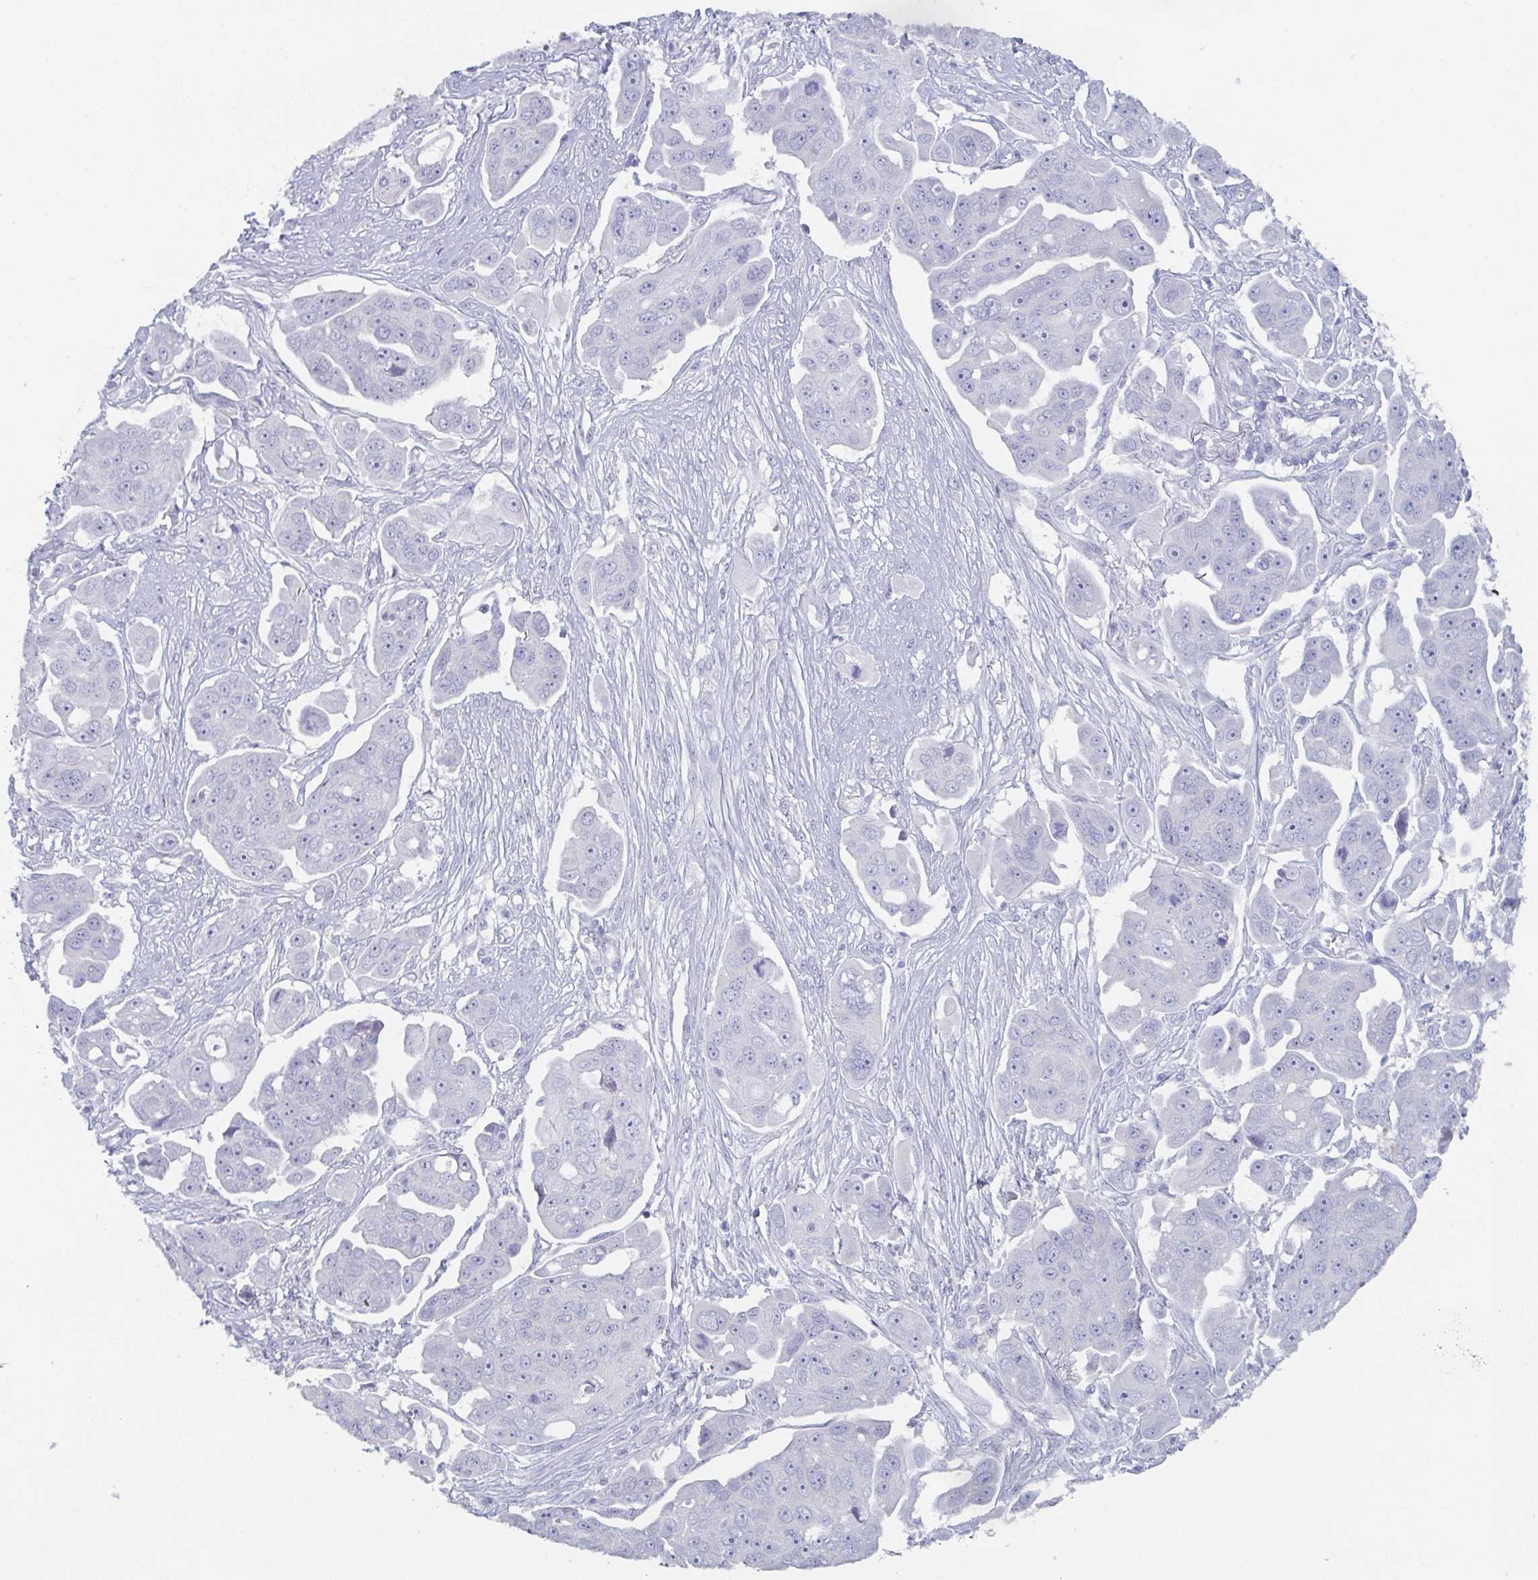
{"staining": {"intensity": "negative", "quantity": "none", "location": "none"}, "tissue": "ovarian cancer", "cell_type": "Tumor cells", "image_type": "cancer", "snomed": [{"axis": "morphology", "description": "Carcinoma, endometroid"}, {"axis": "topography", "description": "Ovary"}], "caption": "Immunohistochemistry image of ovarian endometroid carcinoma stained for a protein (brown), which shows no positivity in tumor cells.", "gene": "DYDC2", "patient": {"sex": "female", "age": 70}}